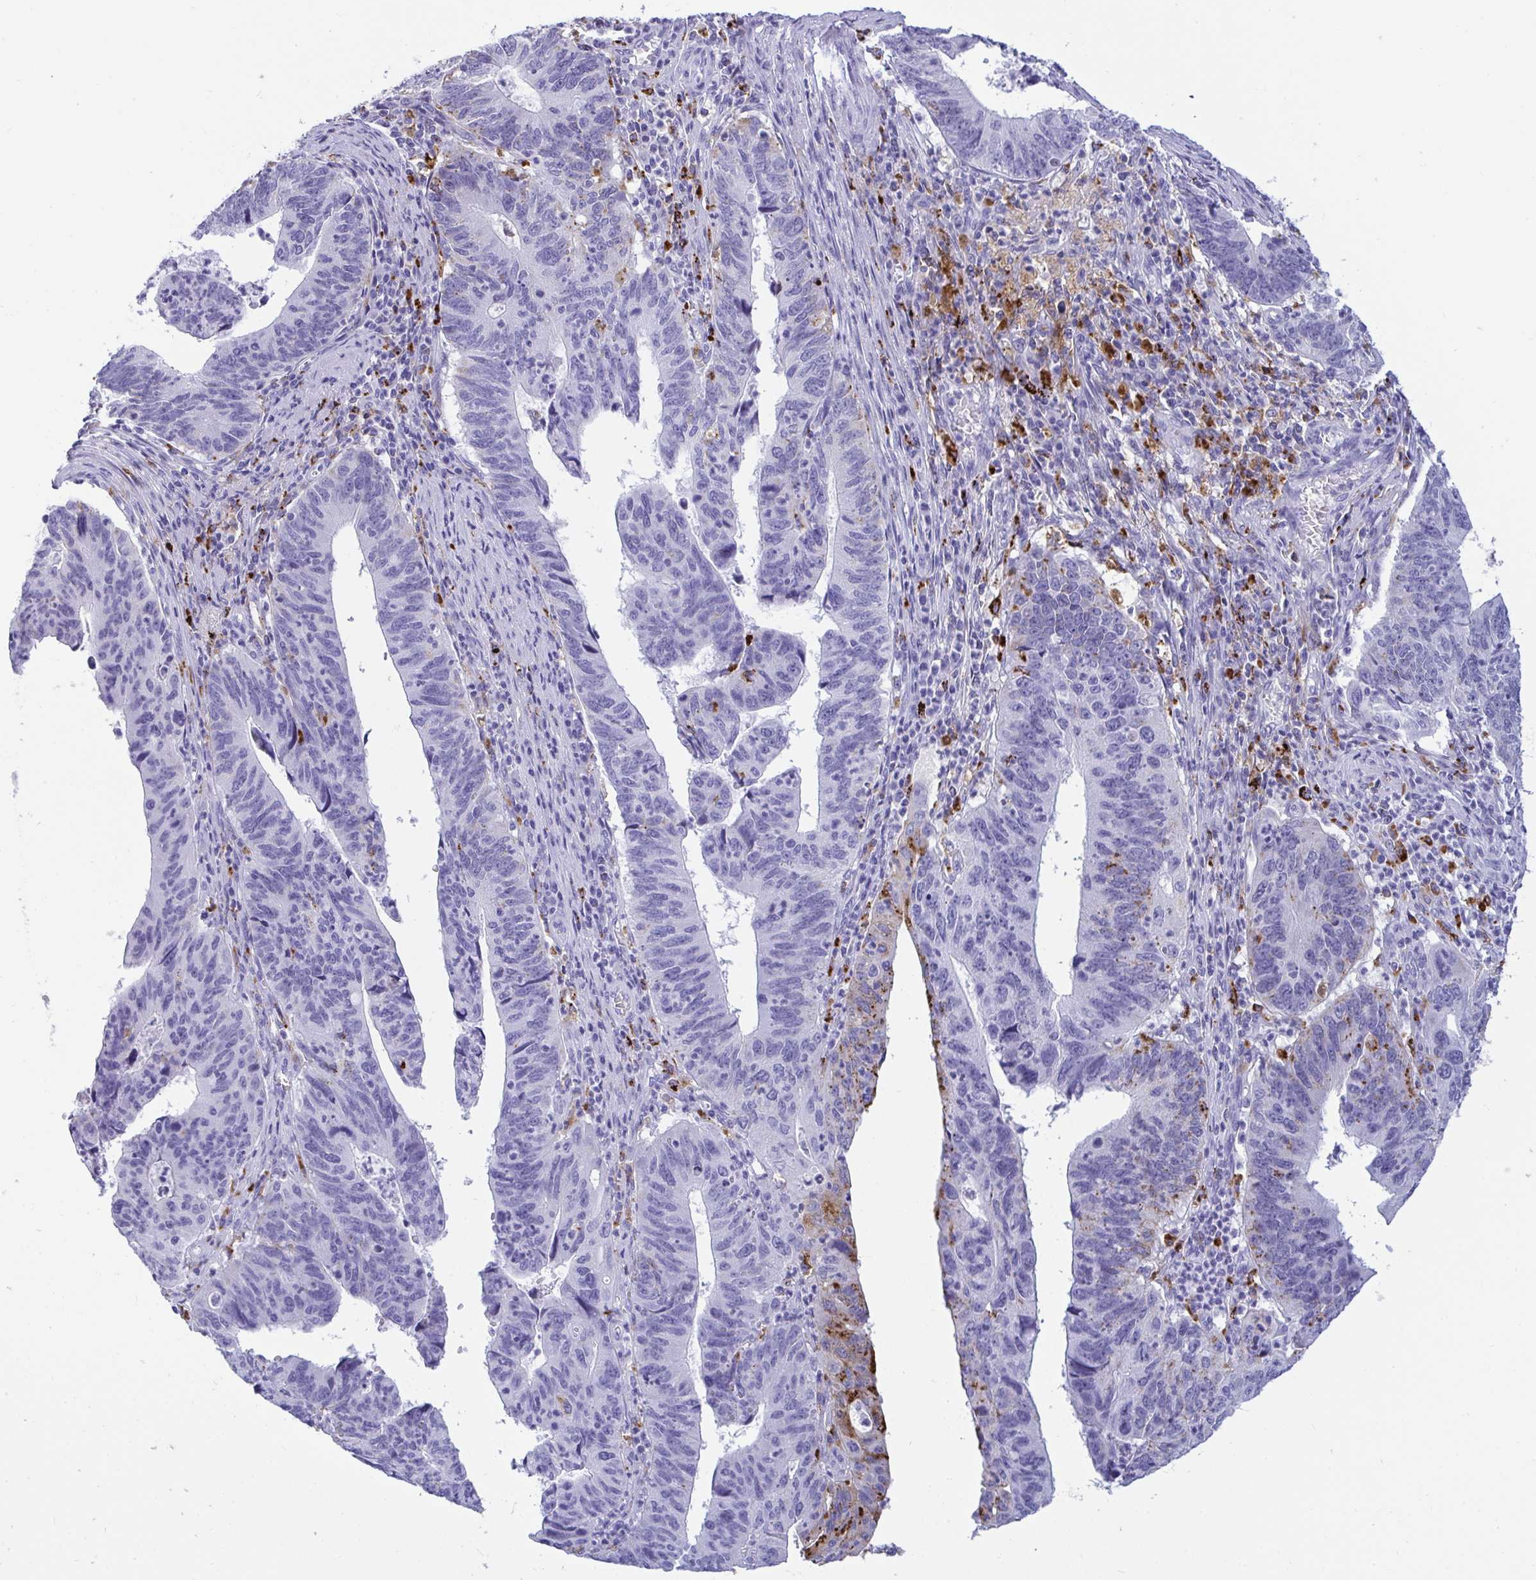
{"staining": {"intensity": "negative", "quantity": "none", "location": "none"}, "tissue": "stomach cancer", "cell_type": "Tumor cells", "image_type": "cancer", "snomed": [{"axis": "morphology", "description": "Adenocarcinoma, NOS"}, {"axis": "topography", "description": "Stomach"}], "caption": "This histopathology image is of stomach cancer stained with immunohistochemistry (IHC) to label a protein in brown with the nuclei are counter-stained blue. There is no expression in tumor cells. Nuclei are stained in blue.", "gene": "CPVL", "patient": {"sex": "male", "age": 59}}